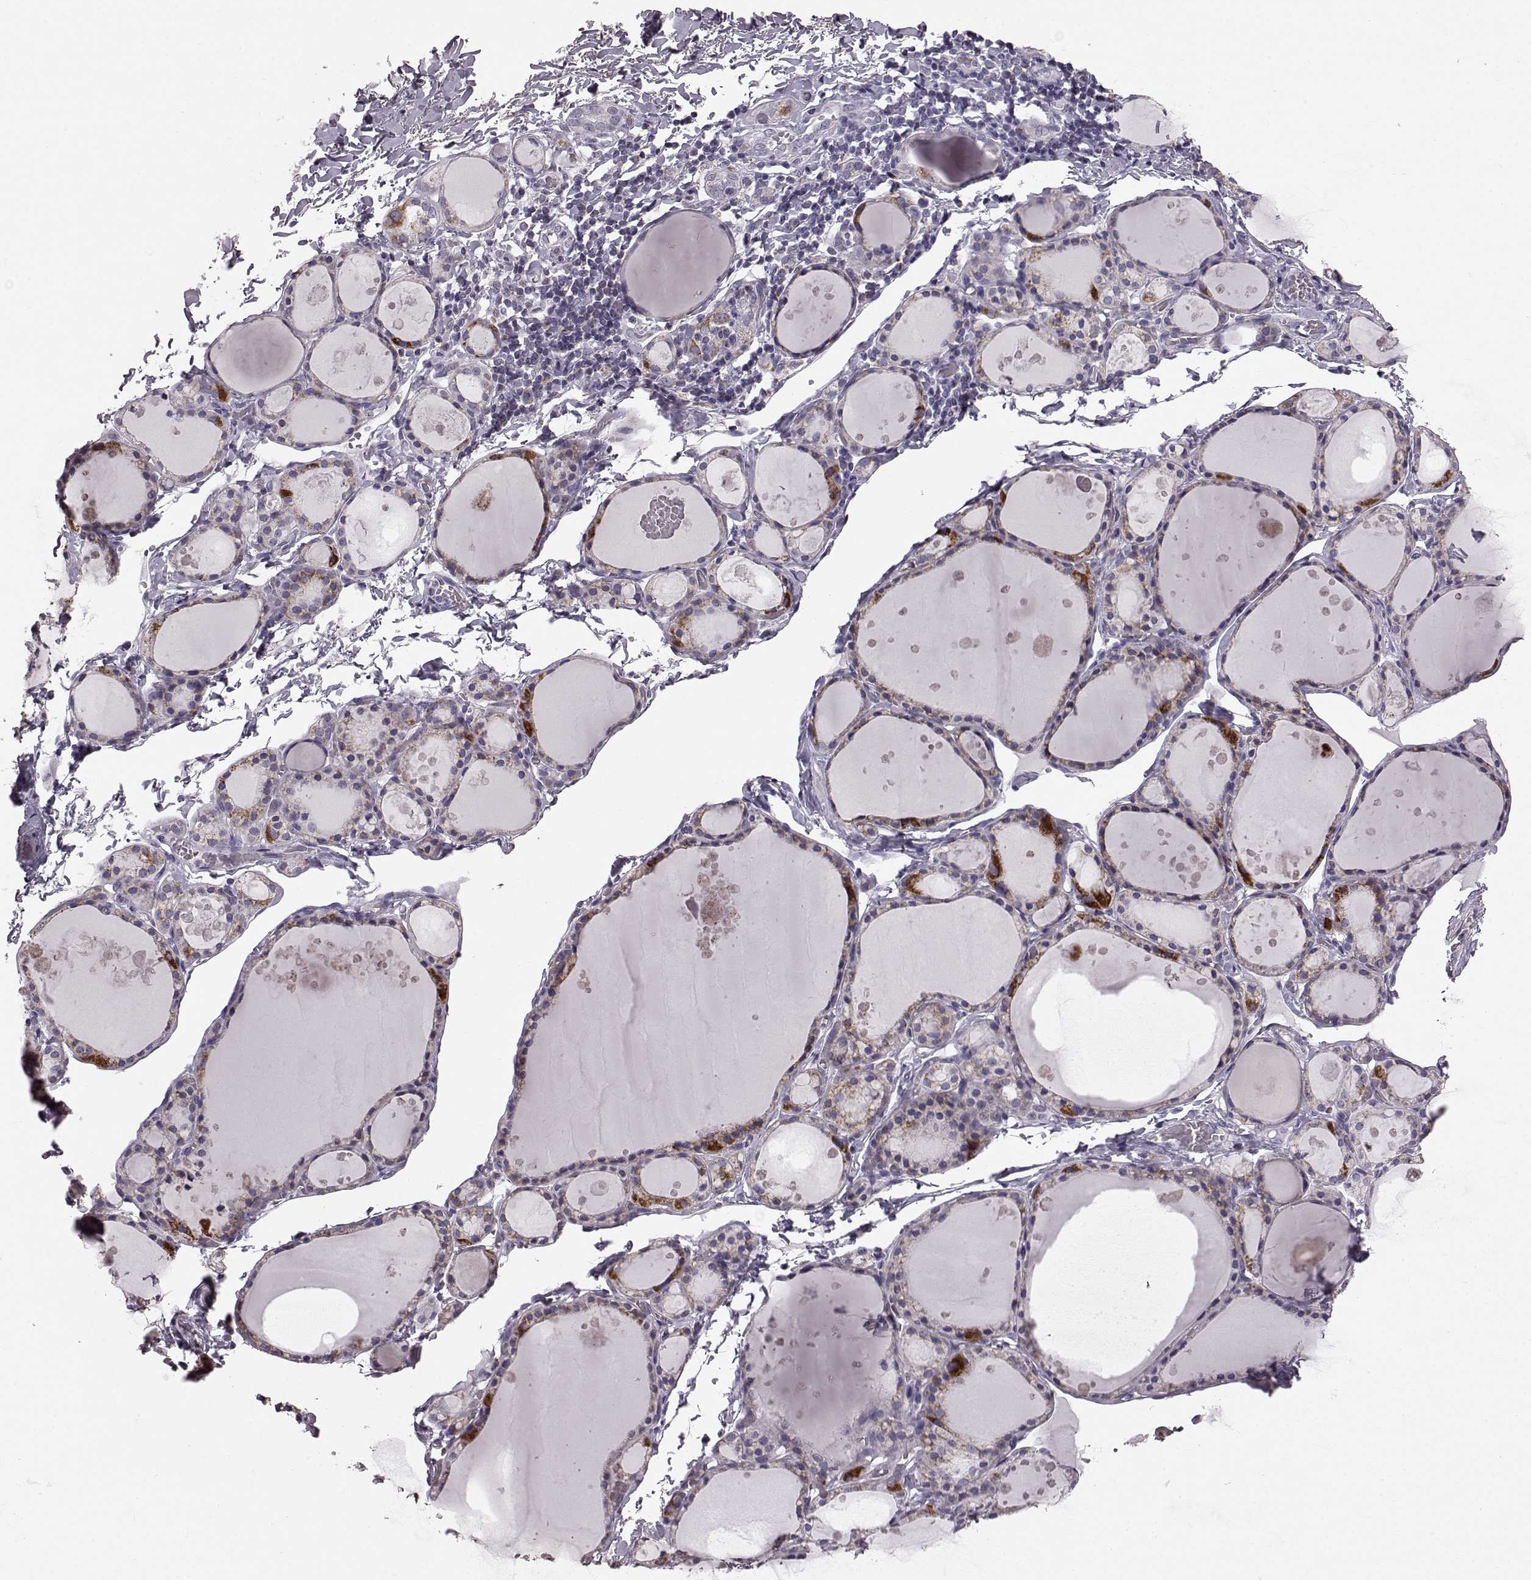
{"staining": {"intensity": "moderate", "quantity": ">75%", "location": "cytoplasmic/membranous"}, "tissue": "thyroid gland", "cell_type": "Glandular cells", "image_type": "normal", "snomed": [{"axis": "morphology", "description": "Normal tissue, NOS"}, {"axis": "topography", "description": "Thyroid gland"}], "caption": "An image of thyroid gland stained for a protein reveals moderate cytoplasmic/membranous brown staining in glandular cells.", "gene": "ATP5MF", "patient": {"sex": "male", "age": 68}}